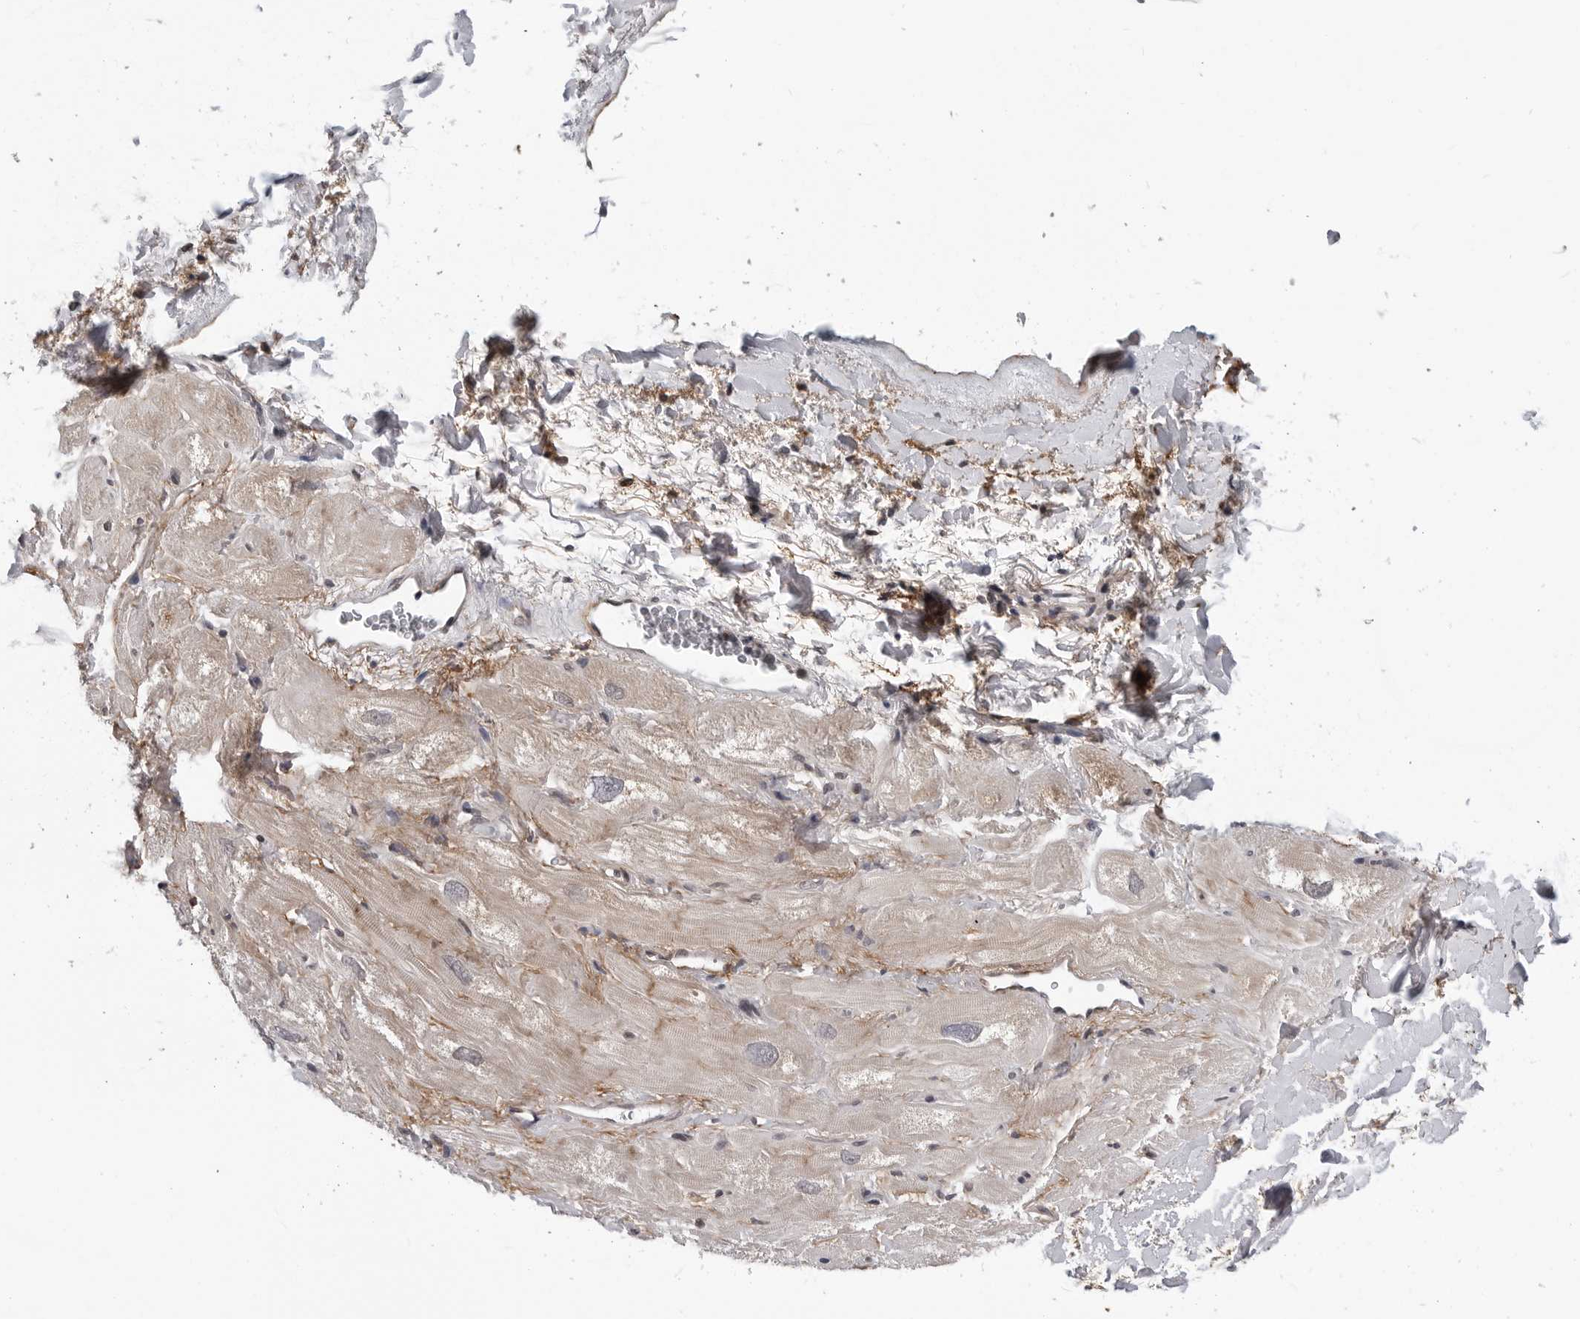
{"staining": {"intensity": "weak", "quantity": ">75%", "location": "cytoplasmic/membranous"}, "tissue": "heart muscle", "cell_type": "Cardiomyocytes", "image_type": "normal", "snomed": [{"axis": "morphology", "description": "Normal tissue, NOS"}, {"axis": "topography", "description": "Heart"}], "caption": "Weak cytoplasmic/membranous positivity is seen in about >75% of cardiomyocytes in normal heart muscle. Using DAB (brown) and hematoxylin (blue) stains, captured at high magnification using brightfield microscopy.", "gene": "KIAA1614", "patient": {"sex": "male", "age": 49}}